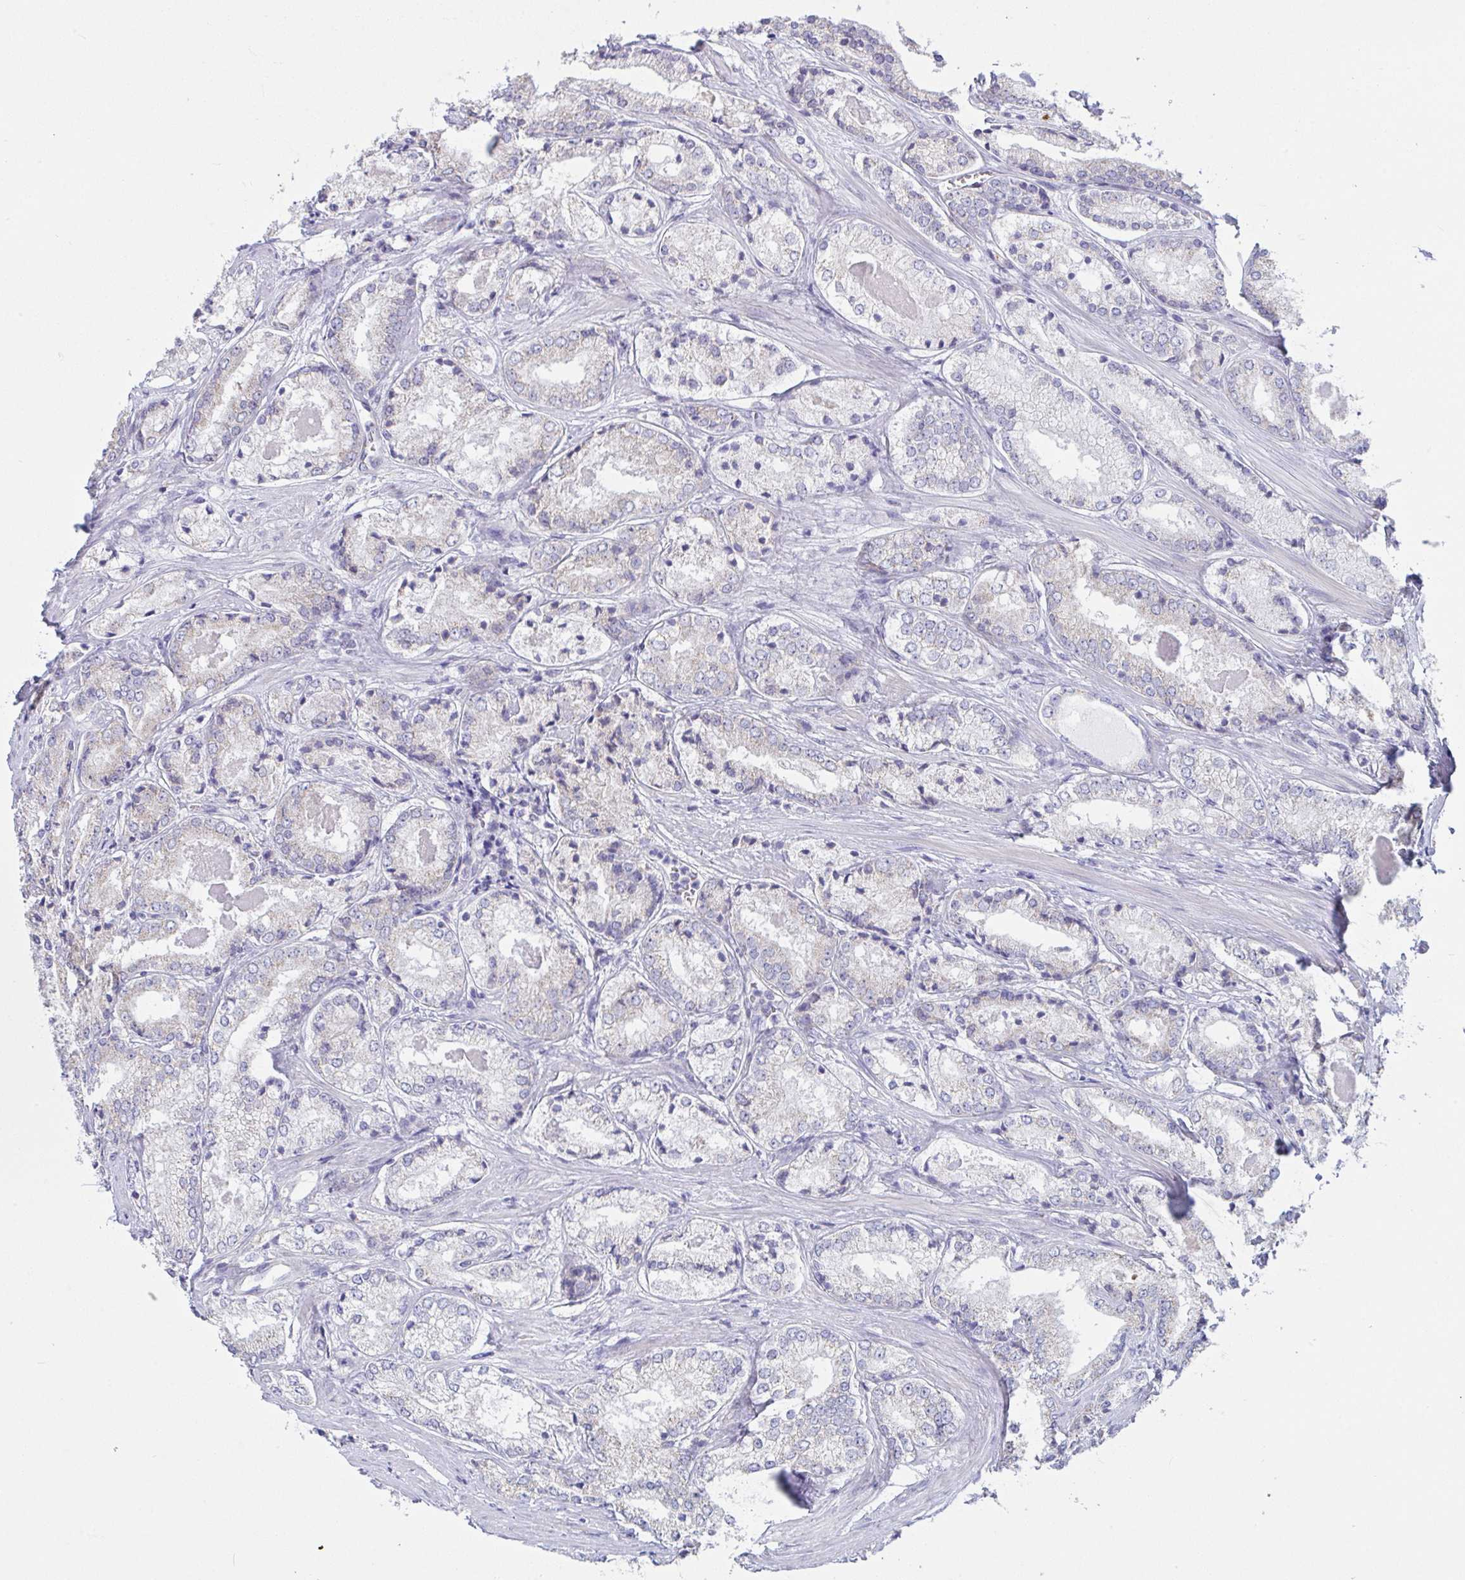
{"staining": {"intensity": "negative", "quantity": "none", "location": "none"}, "tissue": "prostate cancer", "cell_type": "Tumor cells", "image_type": "cancer", "snomed": [{"axis": "morphology", "description": "Adenocarcinoma, NOS"}, {"axis": "morphology", "description": "Adenocarcinoma, Low grade"}, {"axis": "topography", "description": "Prostate"}], "caption": "Histopathology image shows no significant protein staining in tumor cells of prostate adenocarcinoma (low-grade).", "gene": "IL37", "patient": {"sex": "male", "age": 68}}